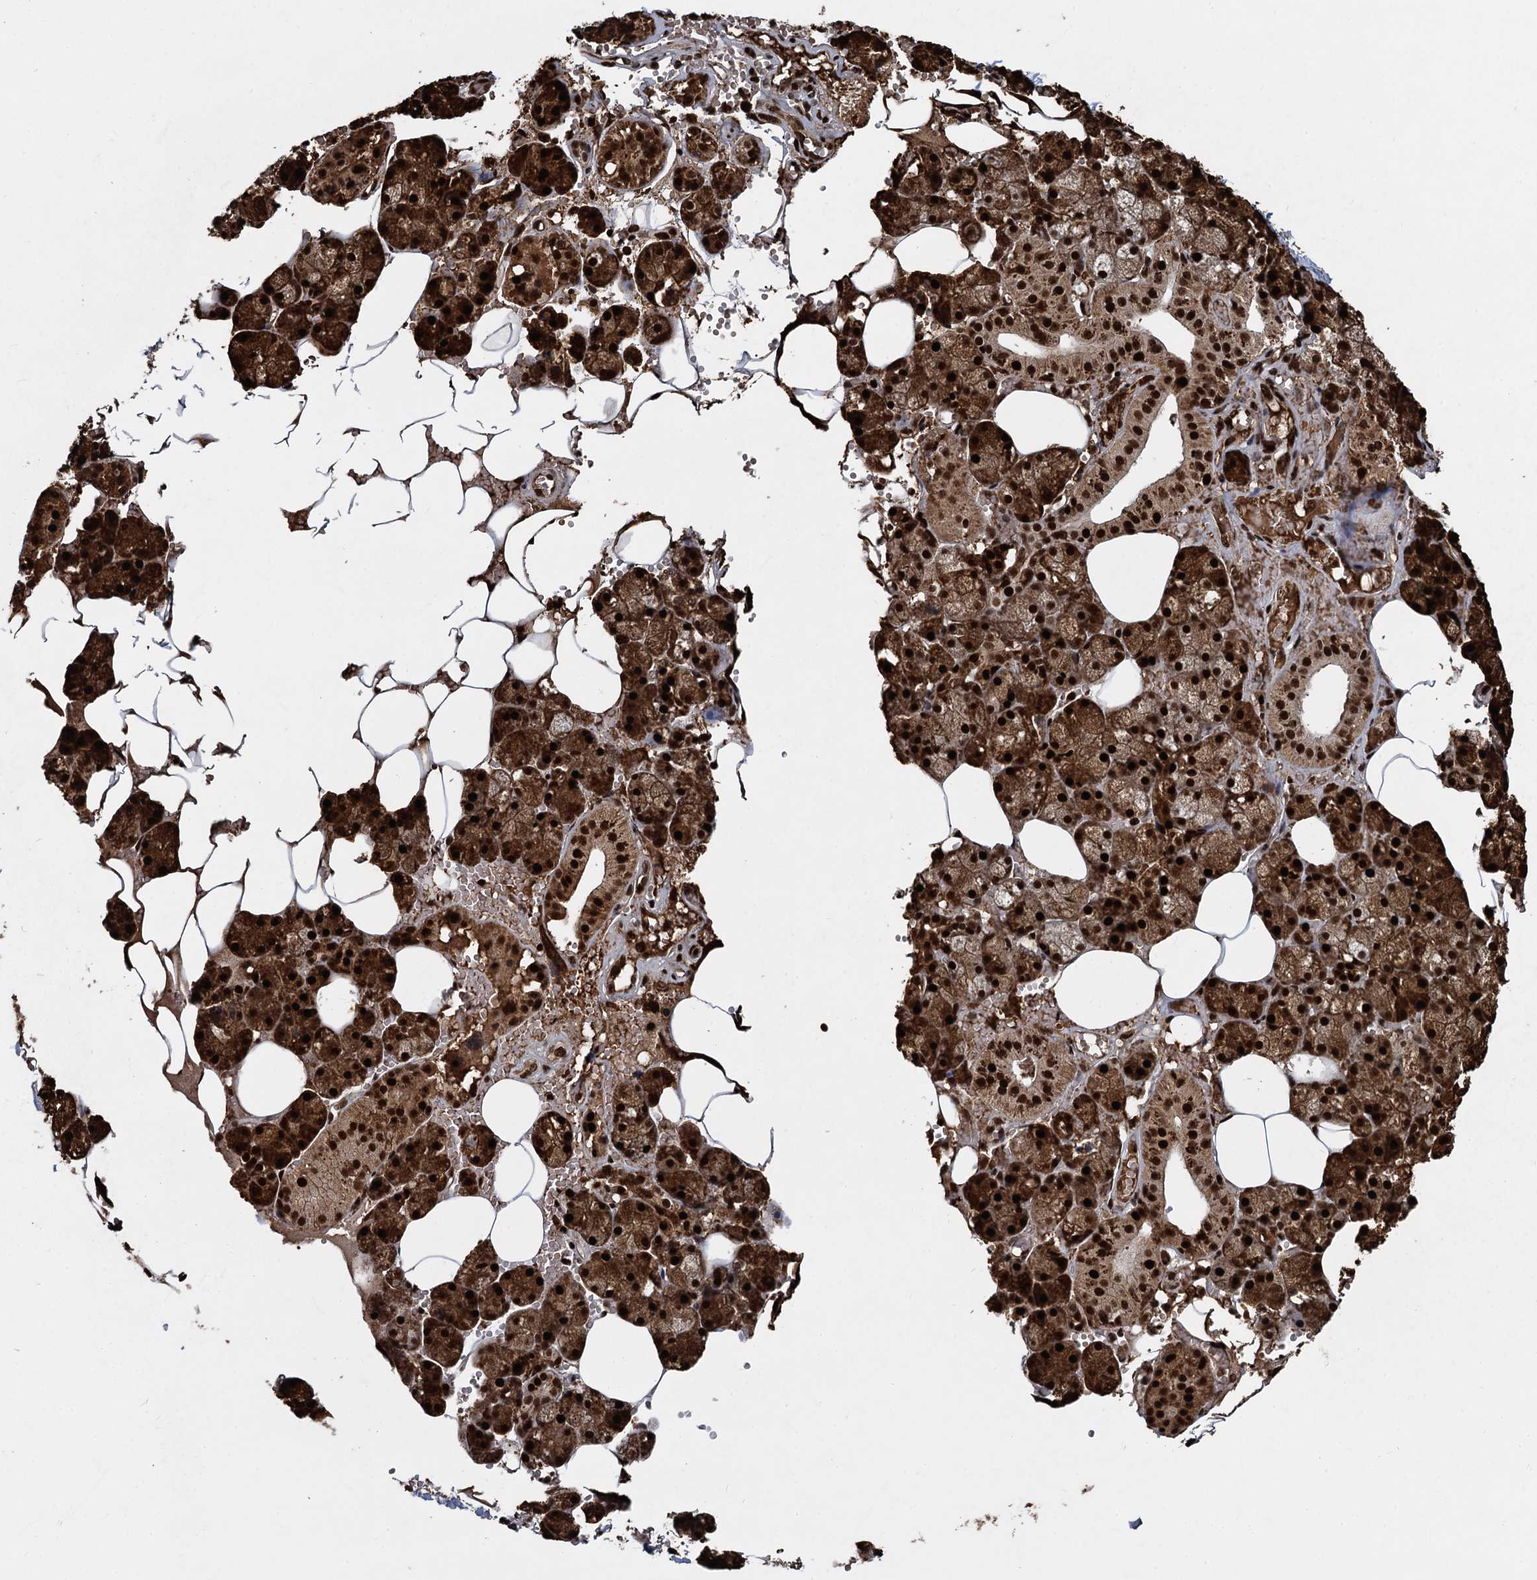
{"staining": {"intensity": "strong", "quantity": ">75%", "location": "cytoplasmic/membranous,nuclear"}, "tissue": "salivary gland", "cell_type": "Glandular cells", "image_type": "normal", "snomed": [{"axis": "morphology", "description": "Normal tissue, NOS"}, {"axis": "topography", "description": "Salivary gland"}], "caption": "Protein analysis of unremarkable salivary gland demonstrates strong cytoplasmic/membranous,nuclear positivity in approximately >75% of glandular cells.", "gene": "ANKRD49", "patient": {"sex": "male", "age": 62}}